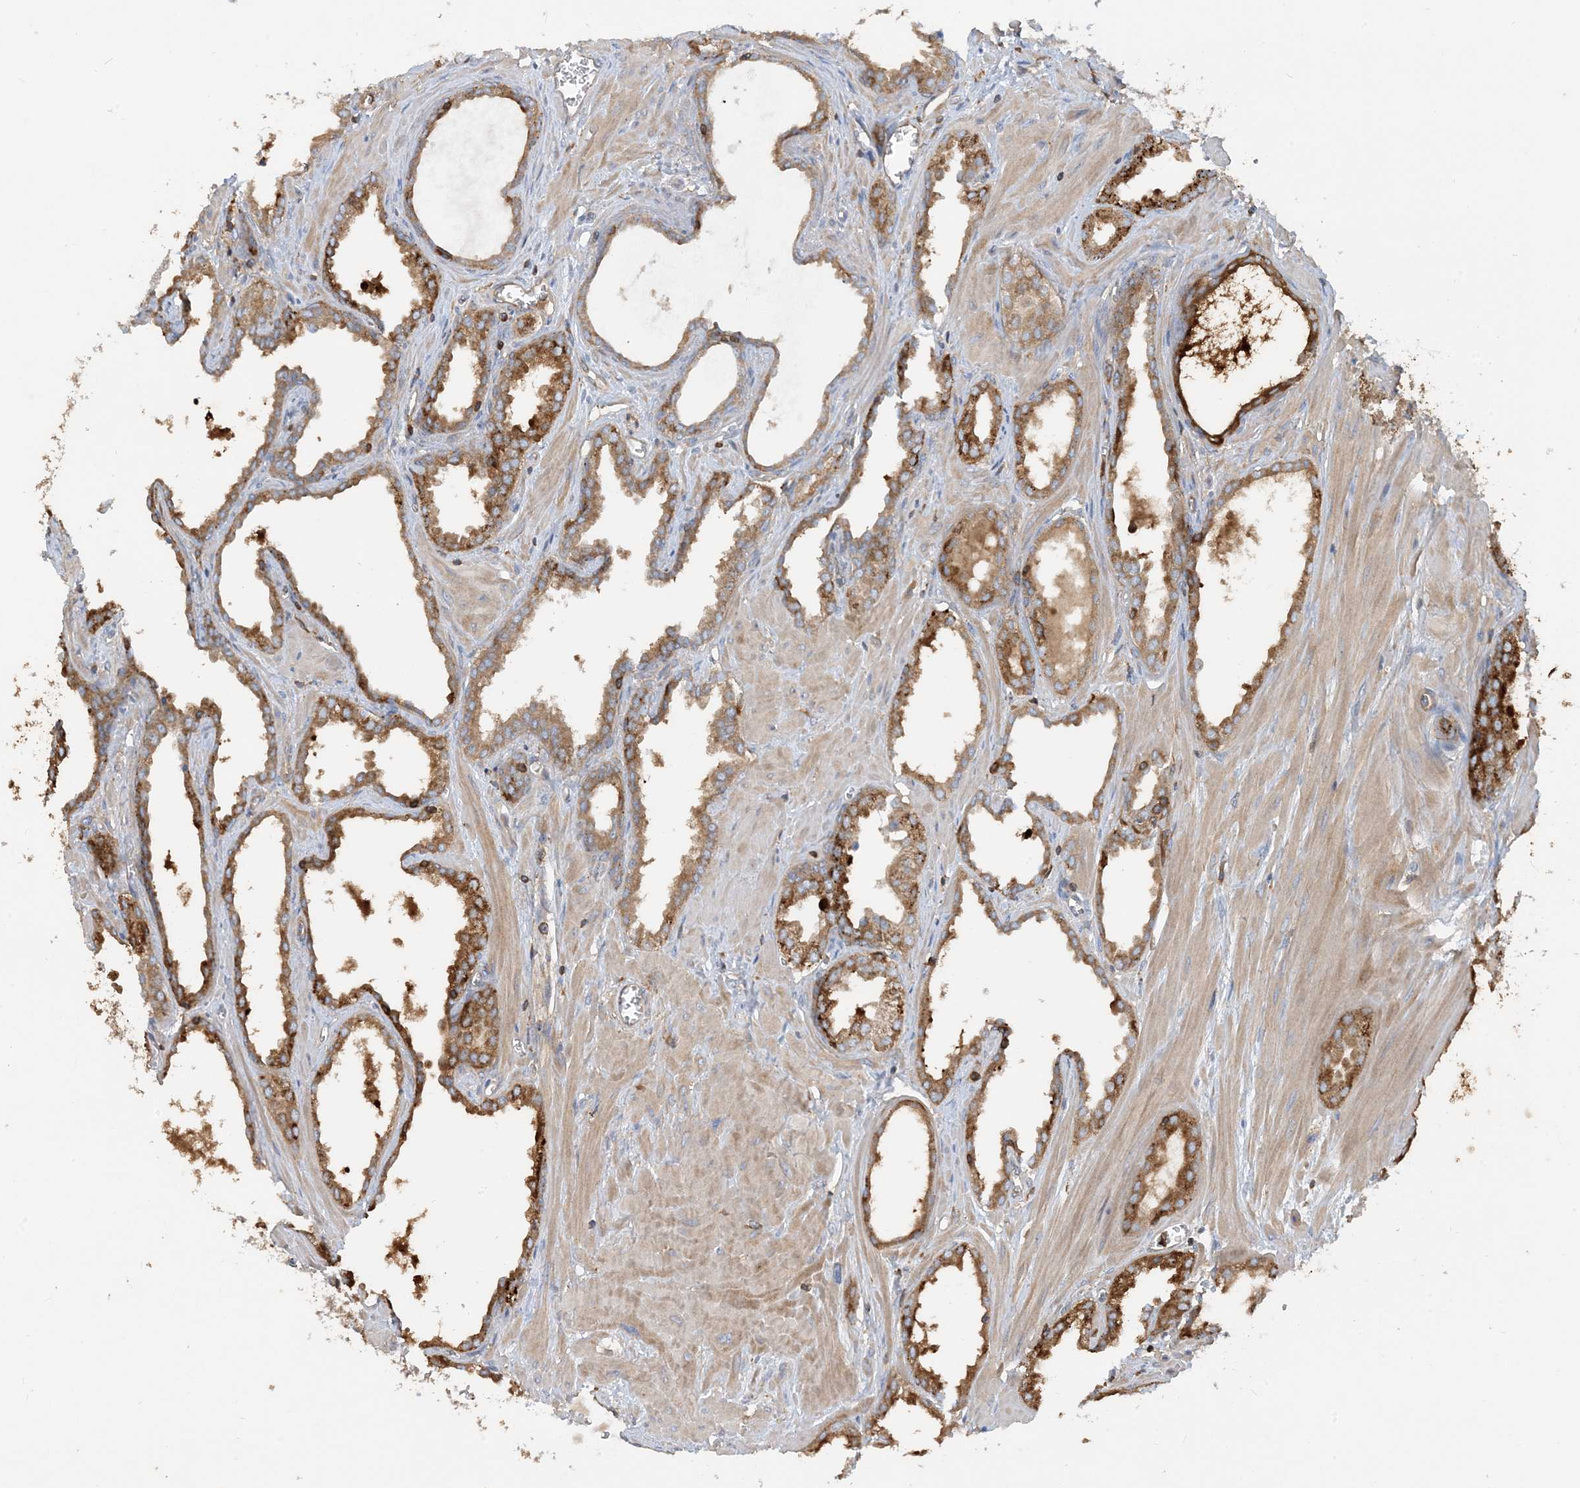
{"staining": {"intensity": "strong", "quantity": "<25%", "location": "cytoplasmic/membranous"}, "tissue": "prostate cancer", "cell_type": "Tumor cells", "image_type": "cancer", "snomed": [{"axis": "morphology", "description": "Adenocarcinoma, Low grade"}, {"axis": "topography", "description": "Prostate"}], "caption": "A high-resolution image shows immunohistochemistry (IHC) staining of prostate cancer (low-grade adenocarcinoma), which demonstrates strong cytoplasmic/membranous expression in about <25% of tumor cells. (DAB (3,3'-diaminobenzidine) = brown stain, brightfield microscopy at high magnification).", "gene": "SFMBT2", "patient": {"sex": "male", "age": 67}}